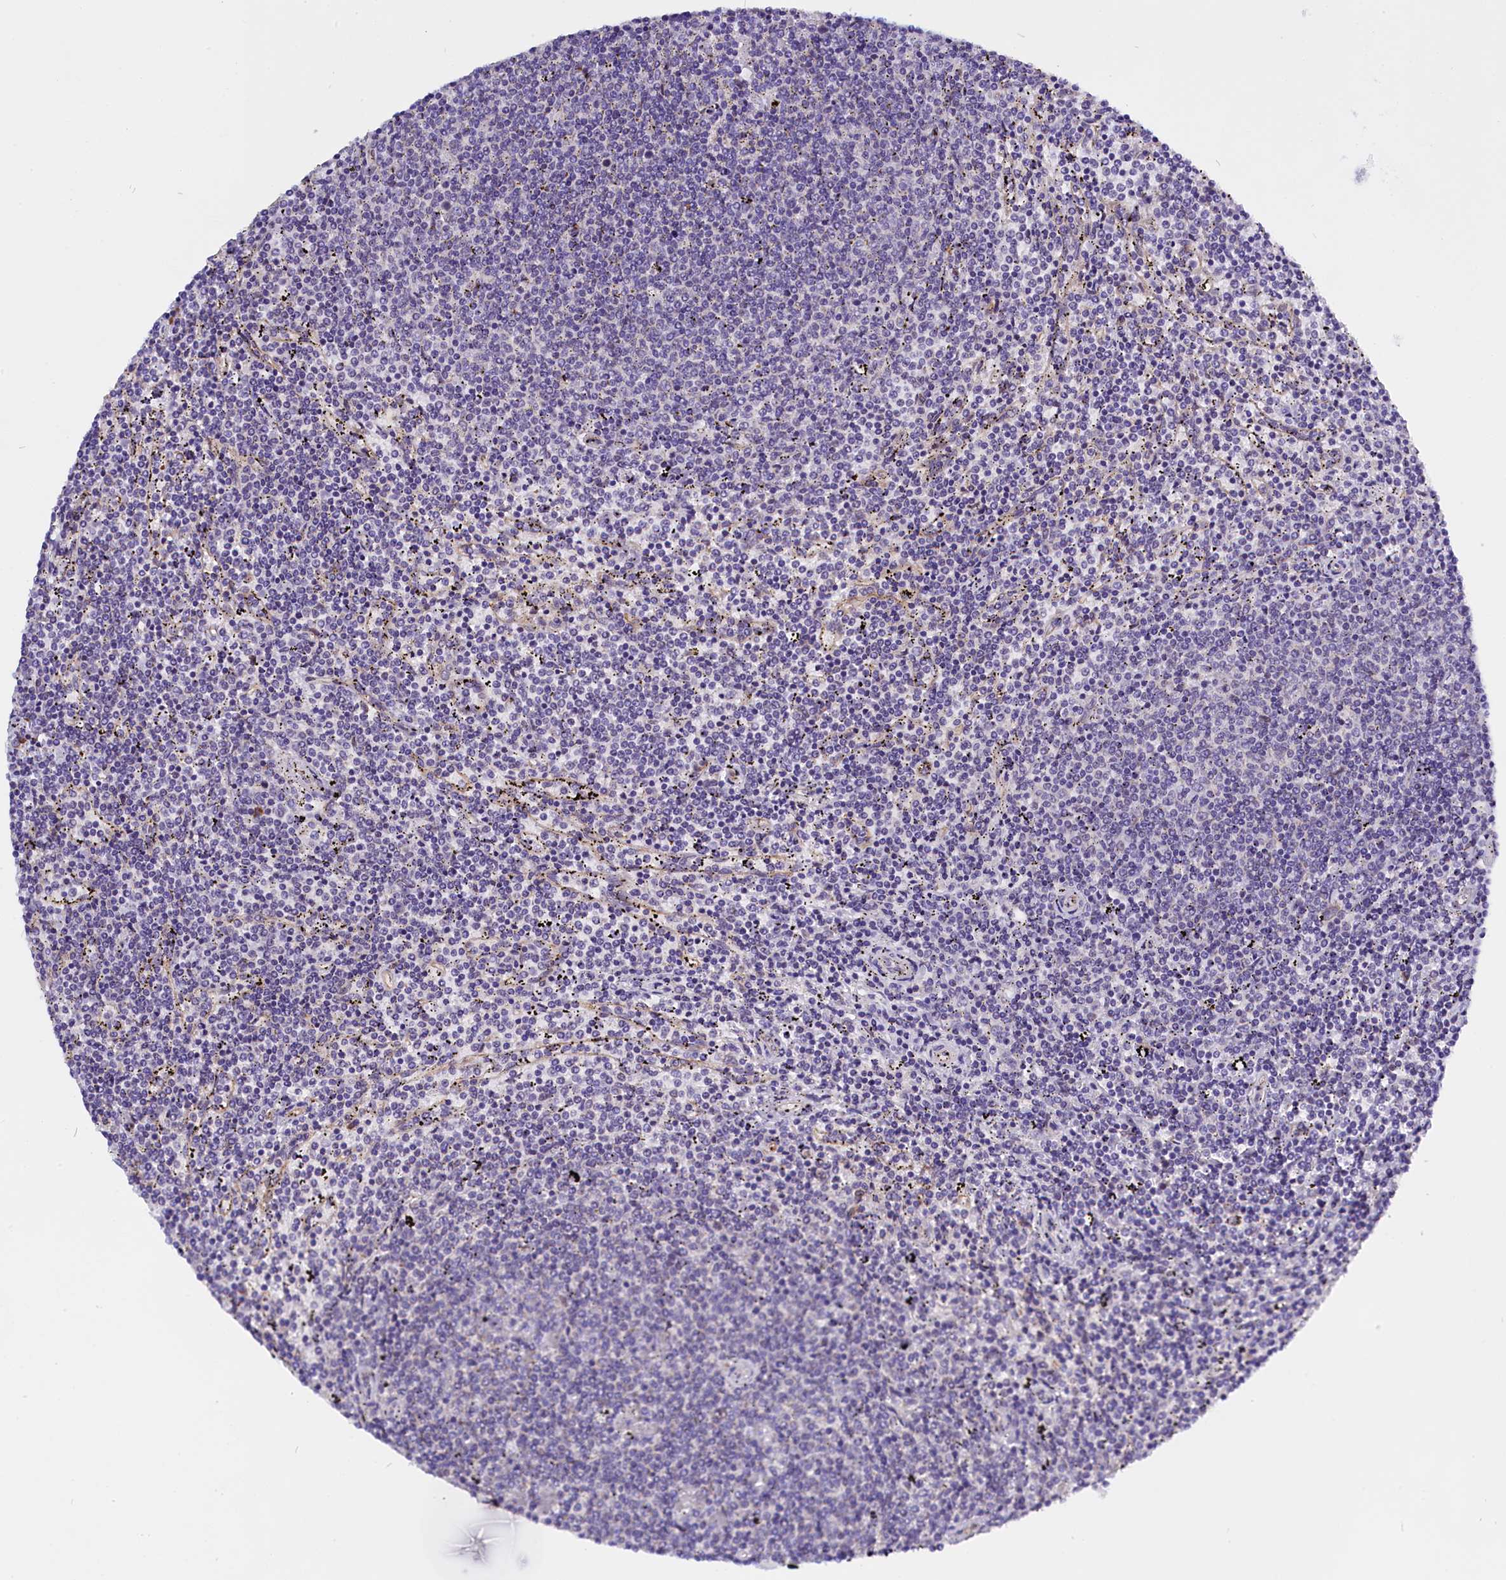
{"staining": {"intensity": "negative", "quantity": "none", "location": "none"}, "tissue": "lymphoma", "cell_type": "Tumor cells", "image_type": "cancer", "snomed": [{"axis": "morphology", "description": "Malignant lymphoma, non-Hodgkin's type, Low grade"}, {"axis": "topography", "description": "Spleen"}], "caption": "IHC of low-grade malignant lymphoma, non-Hodgkin's type shows no expression in tumor cells.", "gene": "UACA", "patient": {"sex": "female", "age": 50}}